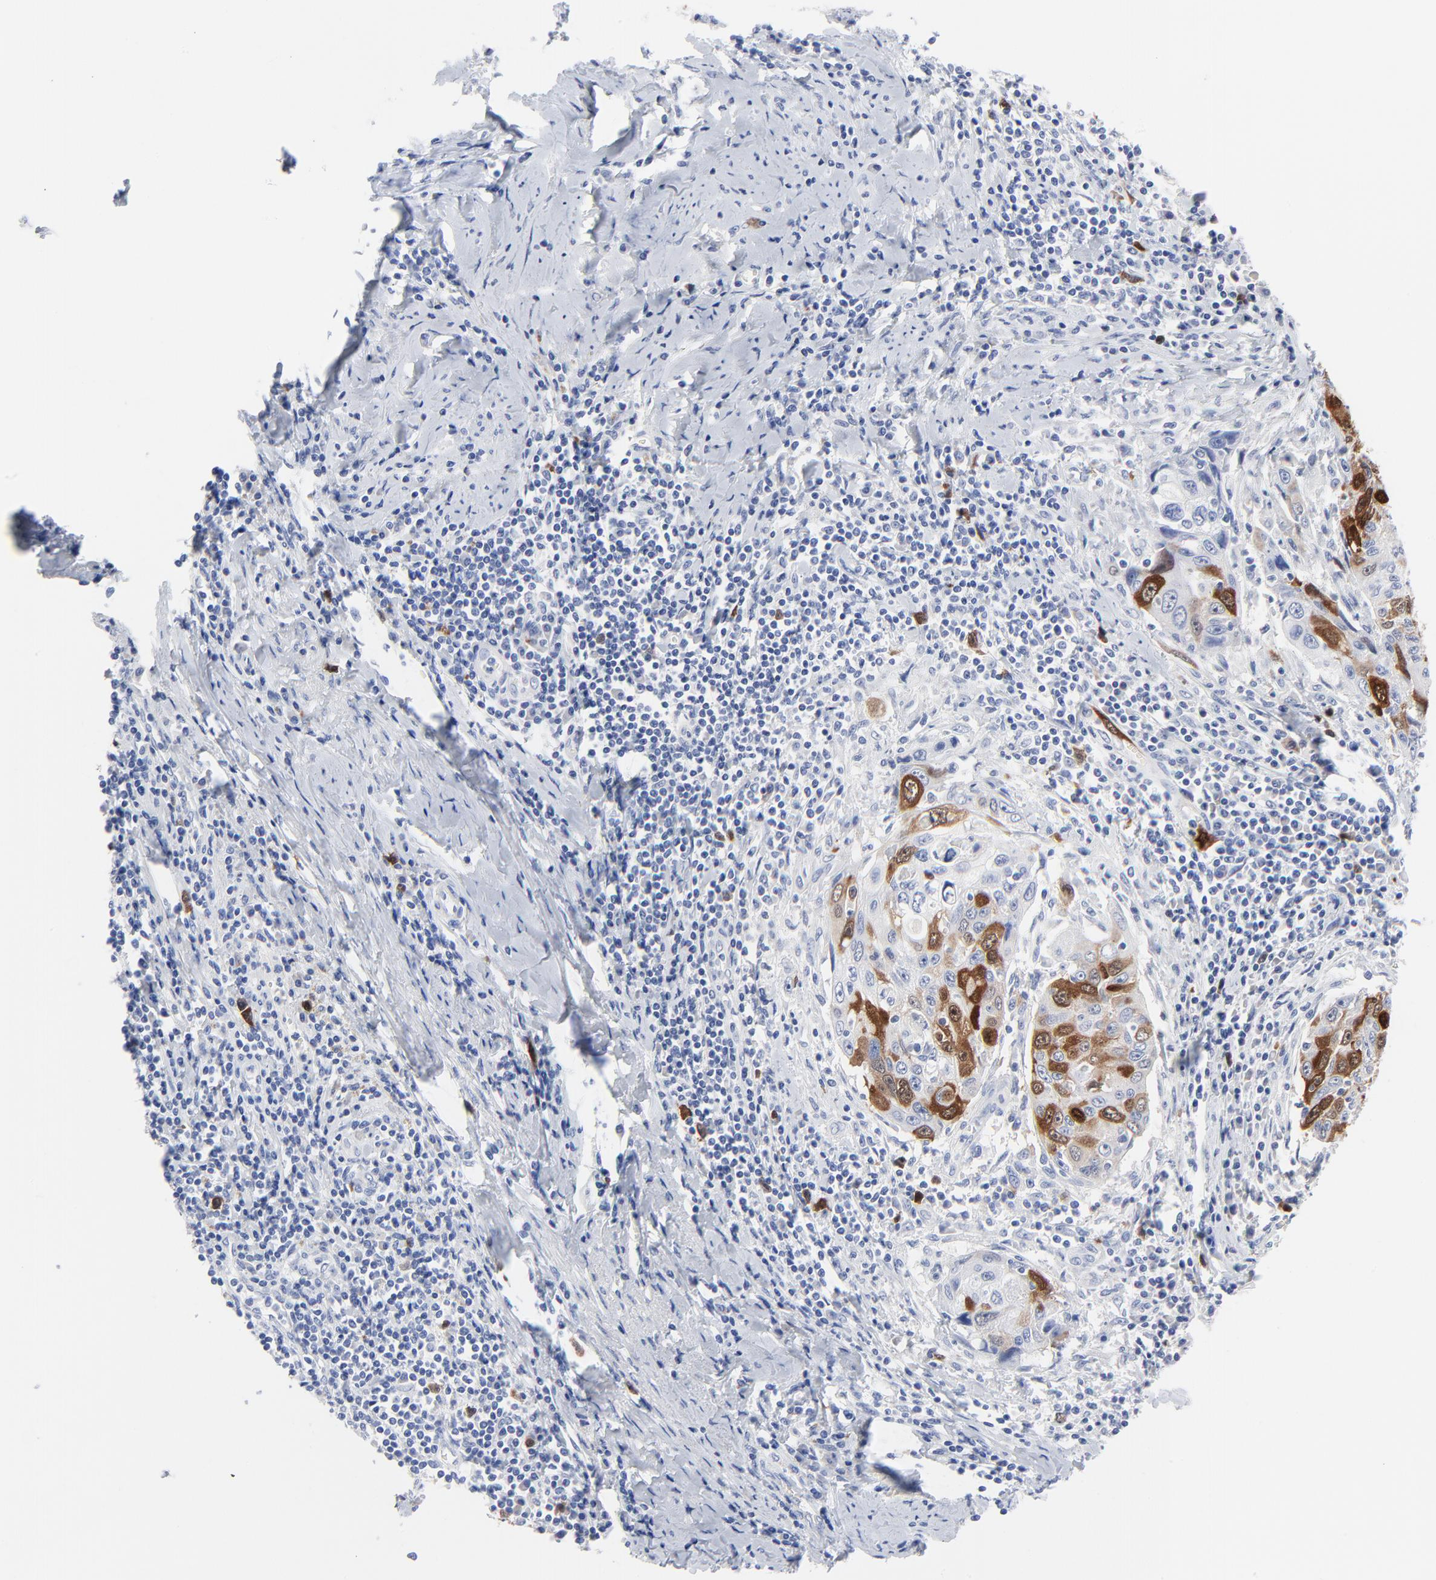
{"staining": {"intensity": "moderate", "quantity": "25%-75%", "location": "cytoplasmic/membranous,nuclear"}, "tissue": "cervical cancer", "cell_type": "Tumor cells", "image_type": "cancer", "snomed": [{"axis": "morphology", "description": "Squamous cell carcinoma, NOS"}, {"axis": "topography", "description": "Cervix"}], "caption": "Protein expression analysis of human cervical cancer (squamous cell carcinoma) reveals moderate cytoplasmic/membranous and nuclear positivity in about 25%-75% of tumor cells.", "gene": "CDK1", "patient": {"sex": "female", "age": 53}}